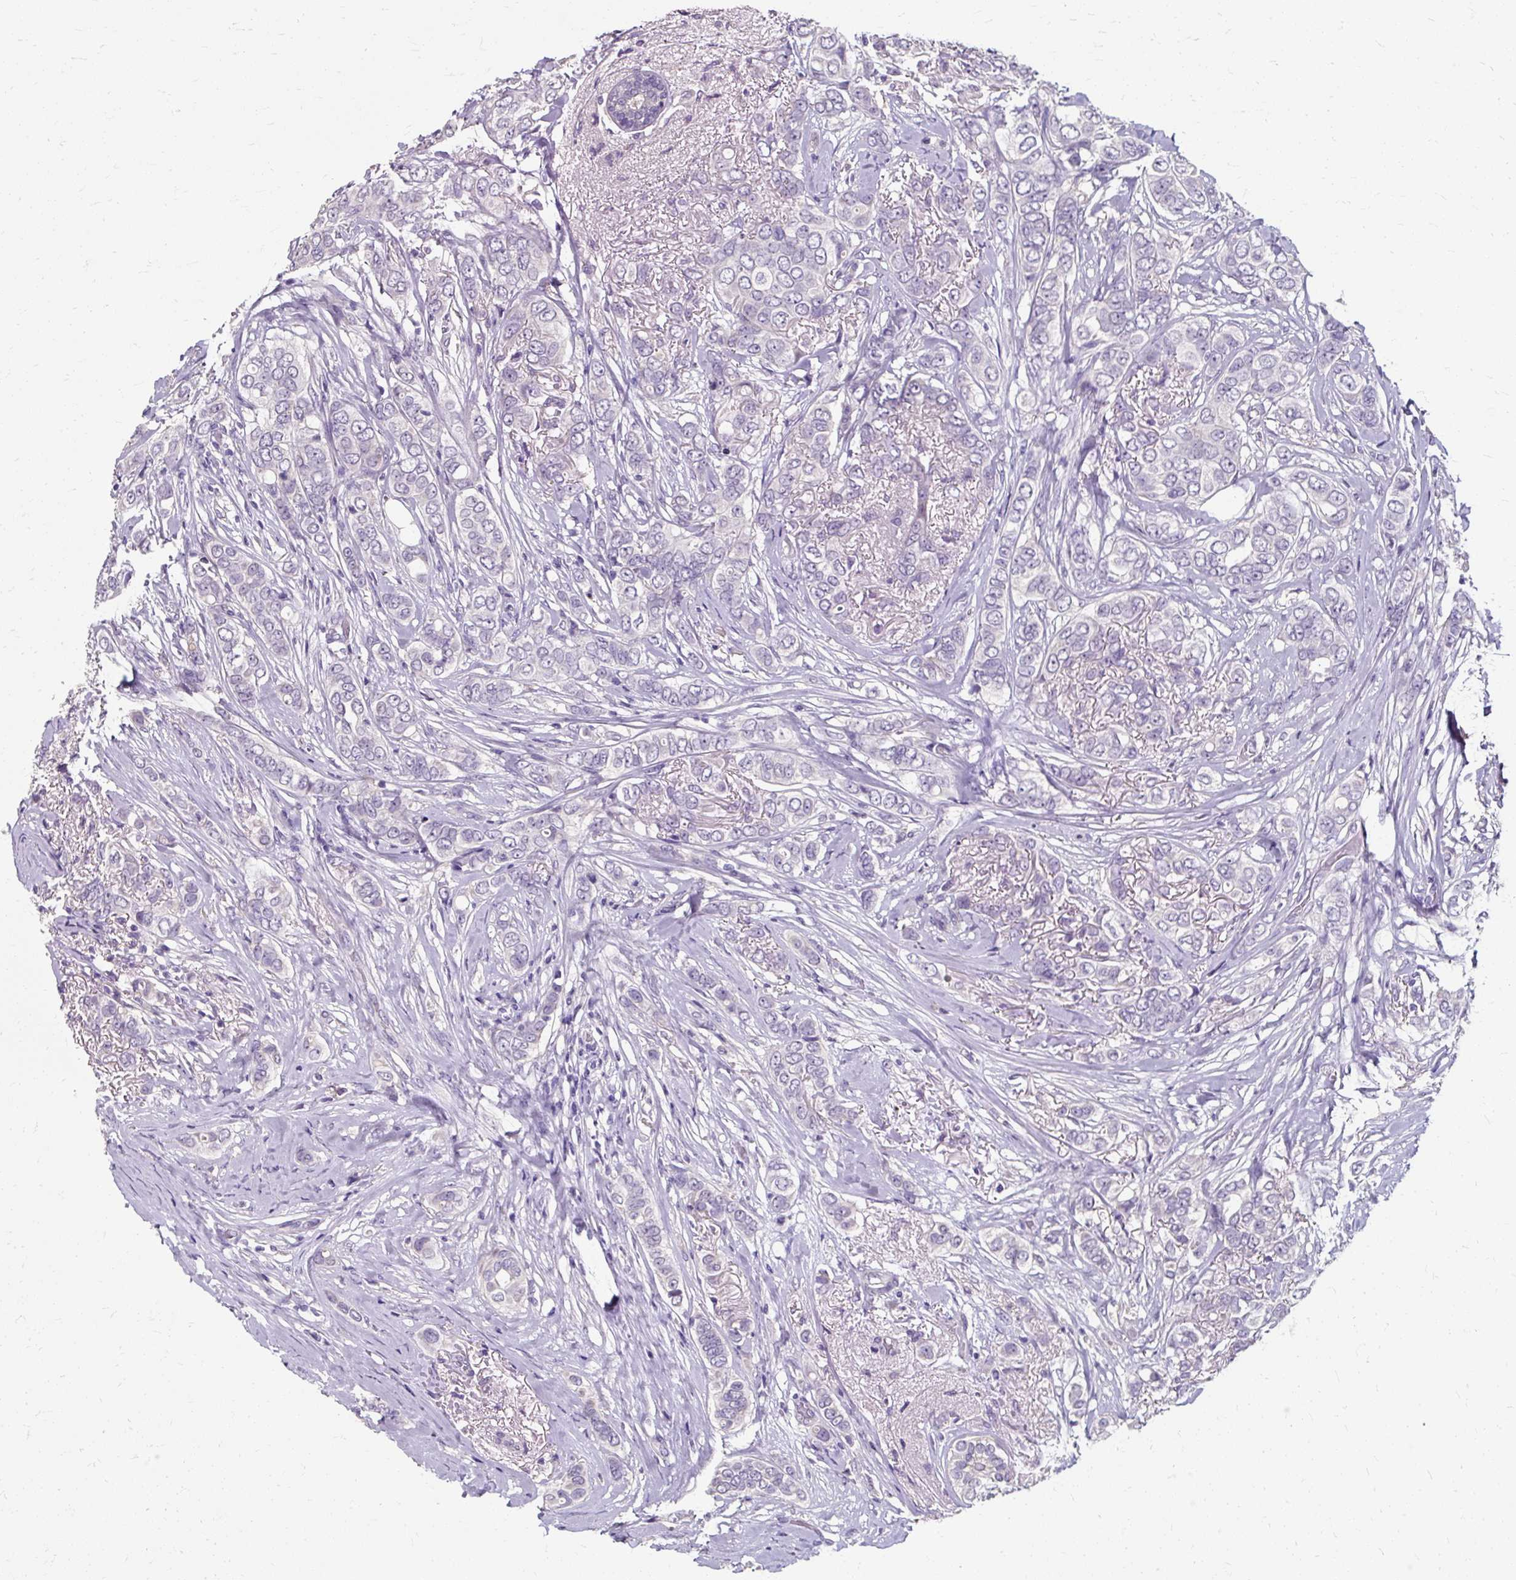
{"staining": {"intensity": "negative", "quantity": "none", "location": "none"}, "tissue": "breast cancer", "cell_type": "Tumor cells", "image_type": "cancer", "snomed": [{"axis": "morphology", "description": "Lobular carcinoma"}, {"axis": "topography", "description": "Breast"}], "caption": "Protein analysis of breast cancer (lobular carcinoma) reveals no significant positivity in tumor cells. The staining was performed using DAB to visualize the protein expression in brown, while the nuclei were stained in blue with hematoxylin (Magnification: 20x).", "gene": "KLHL24", "patient": {"sex": "female", "age": 51}}